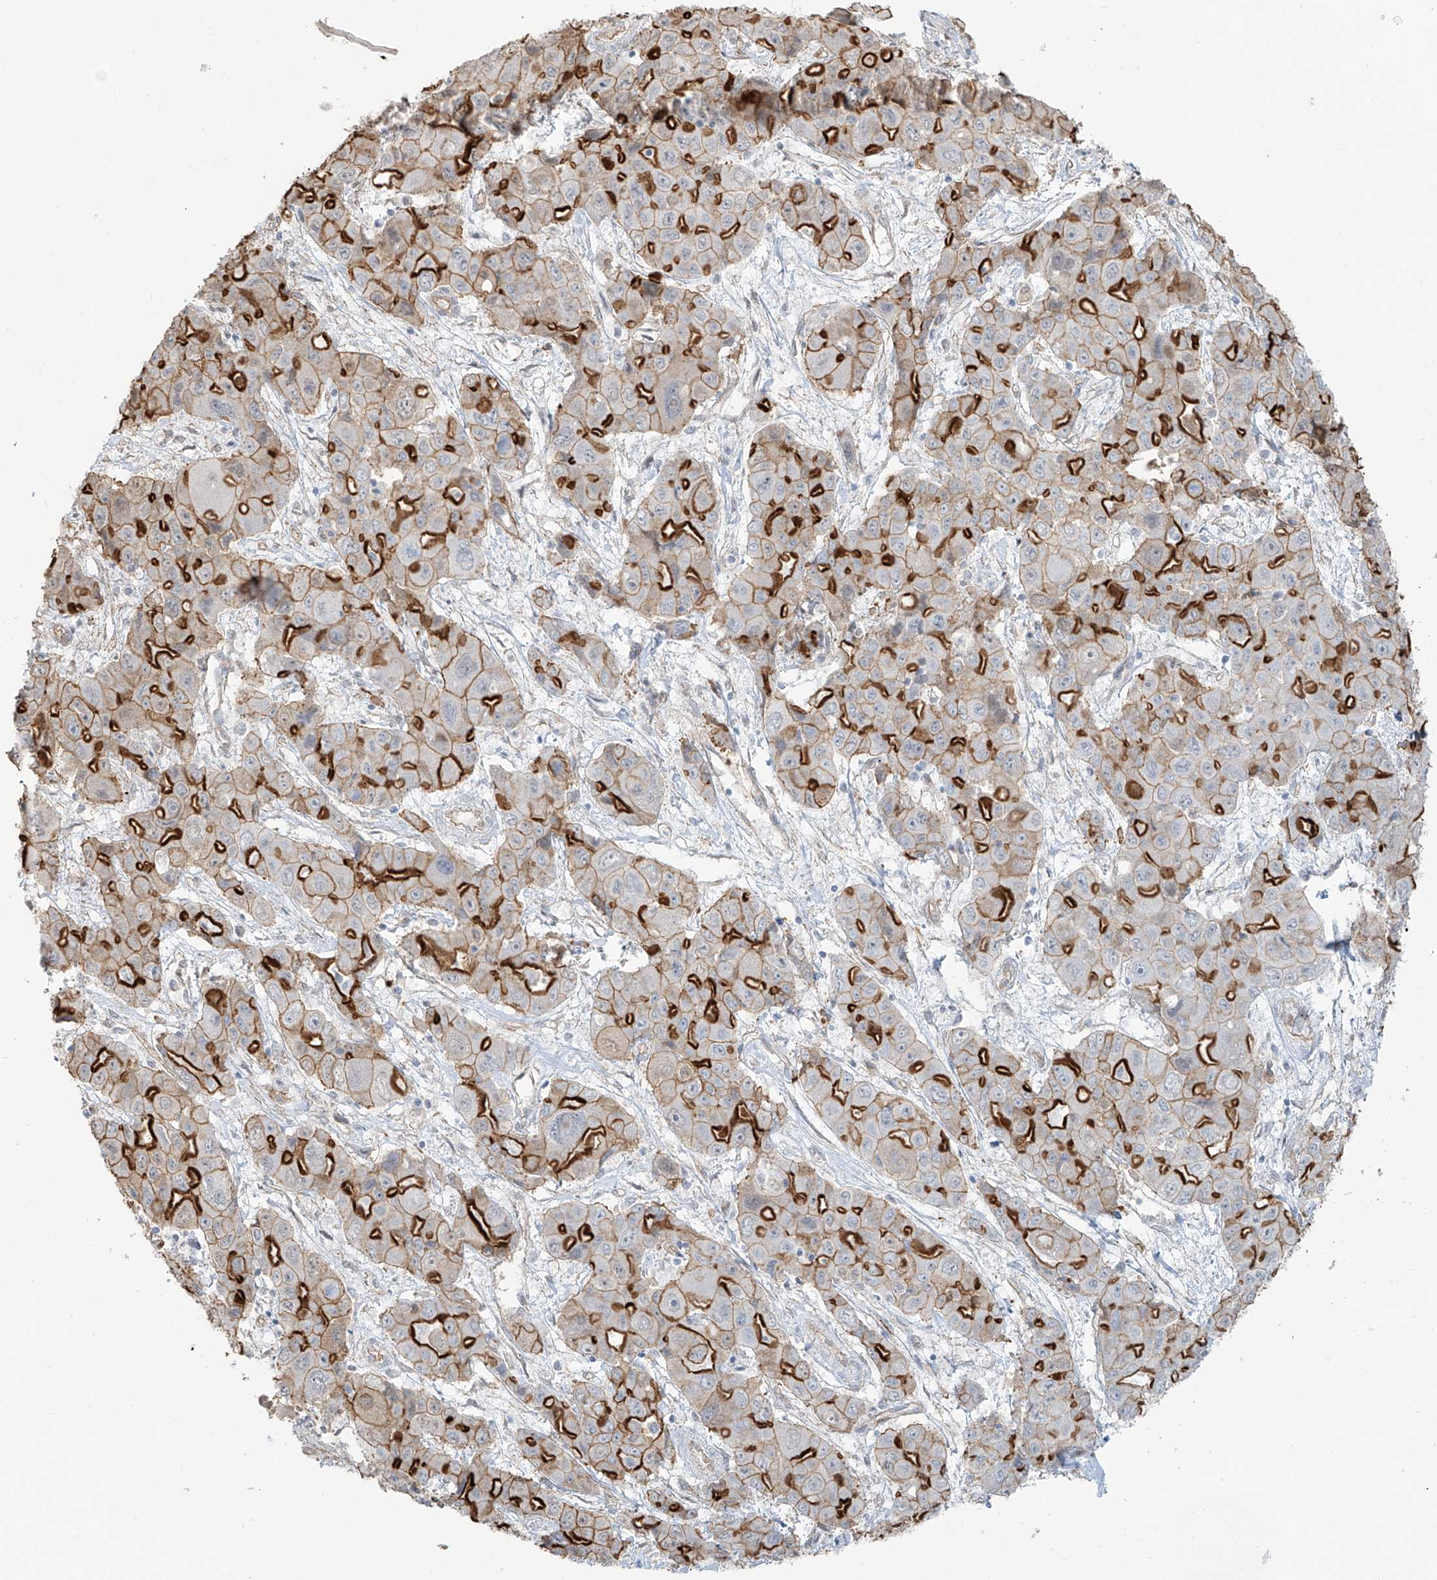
{"staining": {"intensity": "strong", "quantity": "25%-75%", "location": "cytoplasmic/membranous"}, "tissue": "liver cancer", "cell_type": "Tumor cells", "image_type": "cancer", "snomed": [{"axis": "morphology", "description": "Cholangiocarcinoma"}, {"axis": "topography", "description": "Liver"}], "caption": "Tumor cells demonstrate high levels of strong cytoplasmic/membranous staining in approximately 25%-75% of cells in human liver cancer (cholangiocarcinoma).", "gene": "TUBE1", "patient": {"sex": "male", "age": 67}}